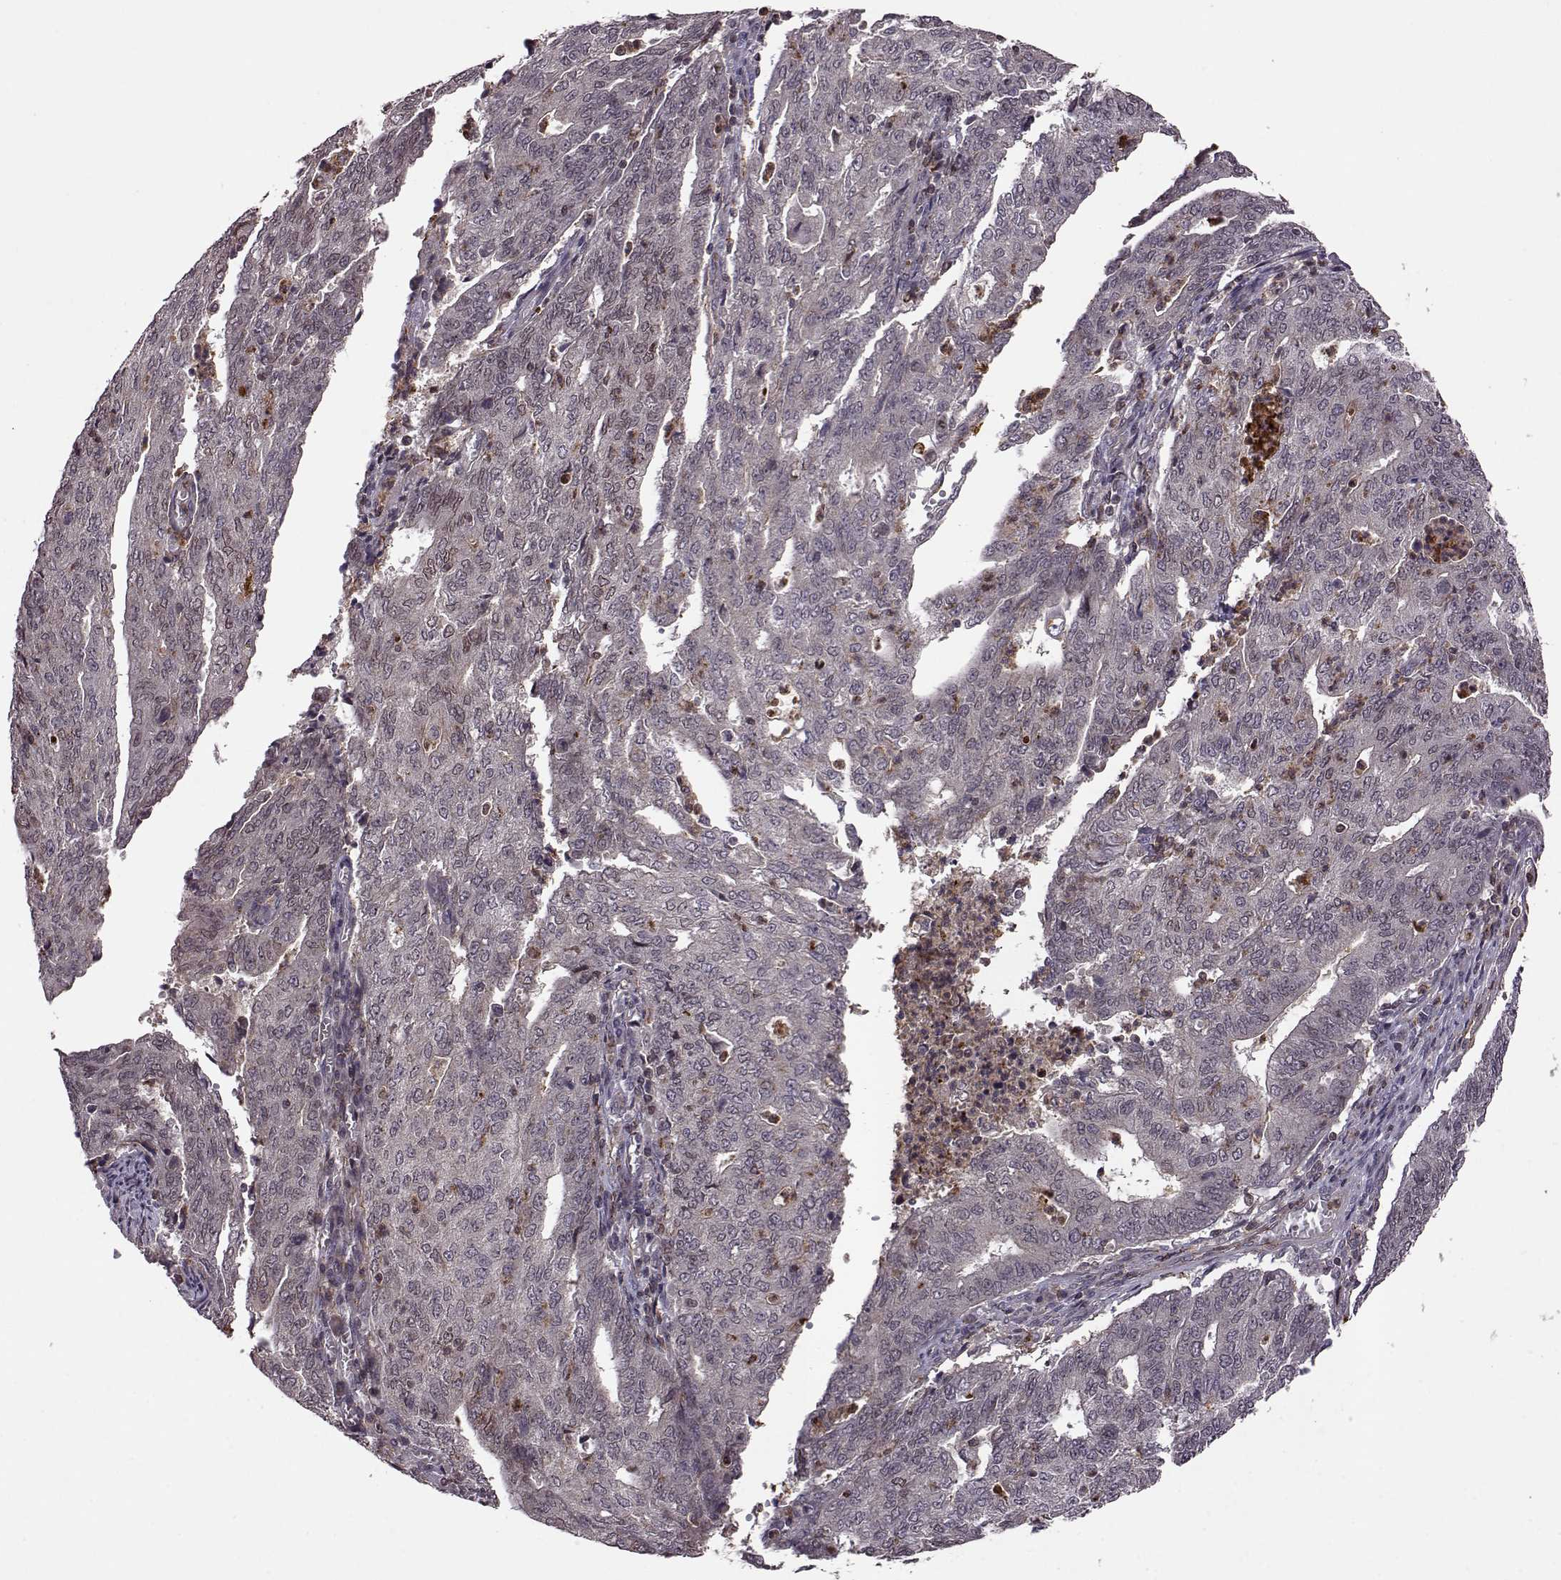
{"staining": {"intensity": "weak", "quantity": "<25%", "location": "cytoplasmic/membranous"}, "tissue": "endometrial cancer", "cell_type": "Tumor cells", "image_type": "cancer", "snomed": [{"axis": "morphology", "description": "Adenocarcinoma, NOS"}, {"axis": "topography", "description": "Endometrium"}], "caption": "IHC image of human adenocarcinoma (endometrial) stained for a protein (brown), which reveals no staining in tumor cells.", "gene": "TRMU", "patient": {"sex": "female", "age": 82}}